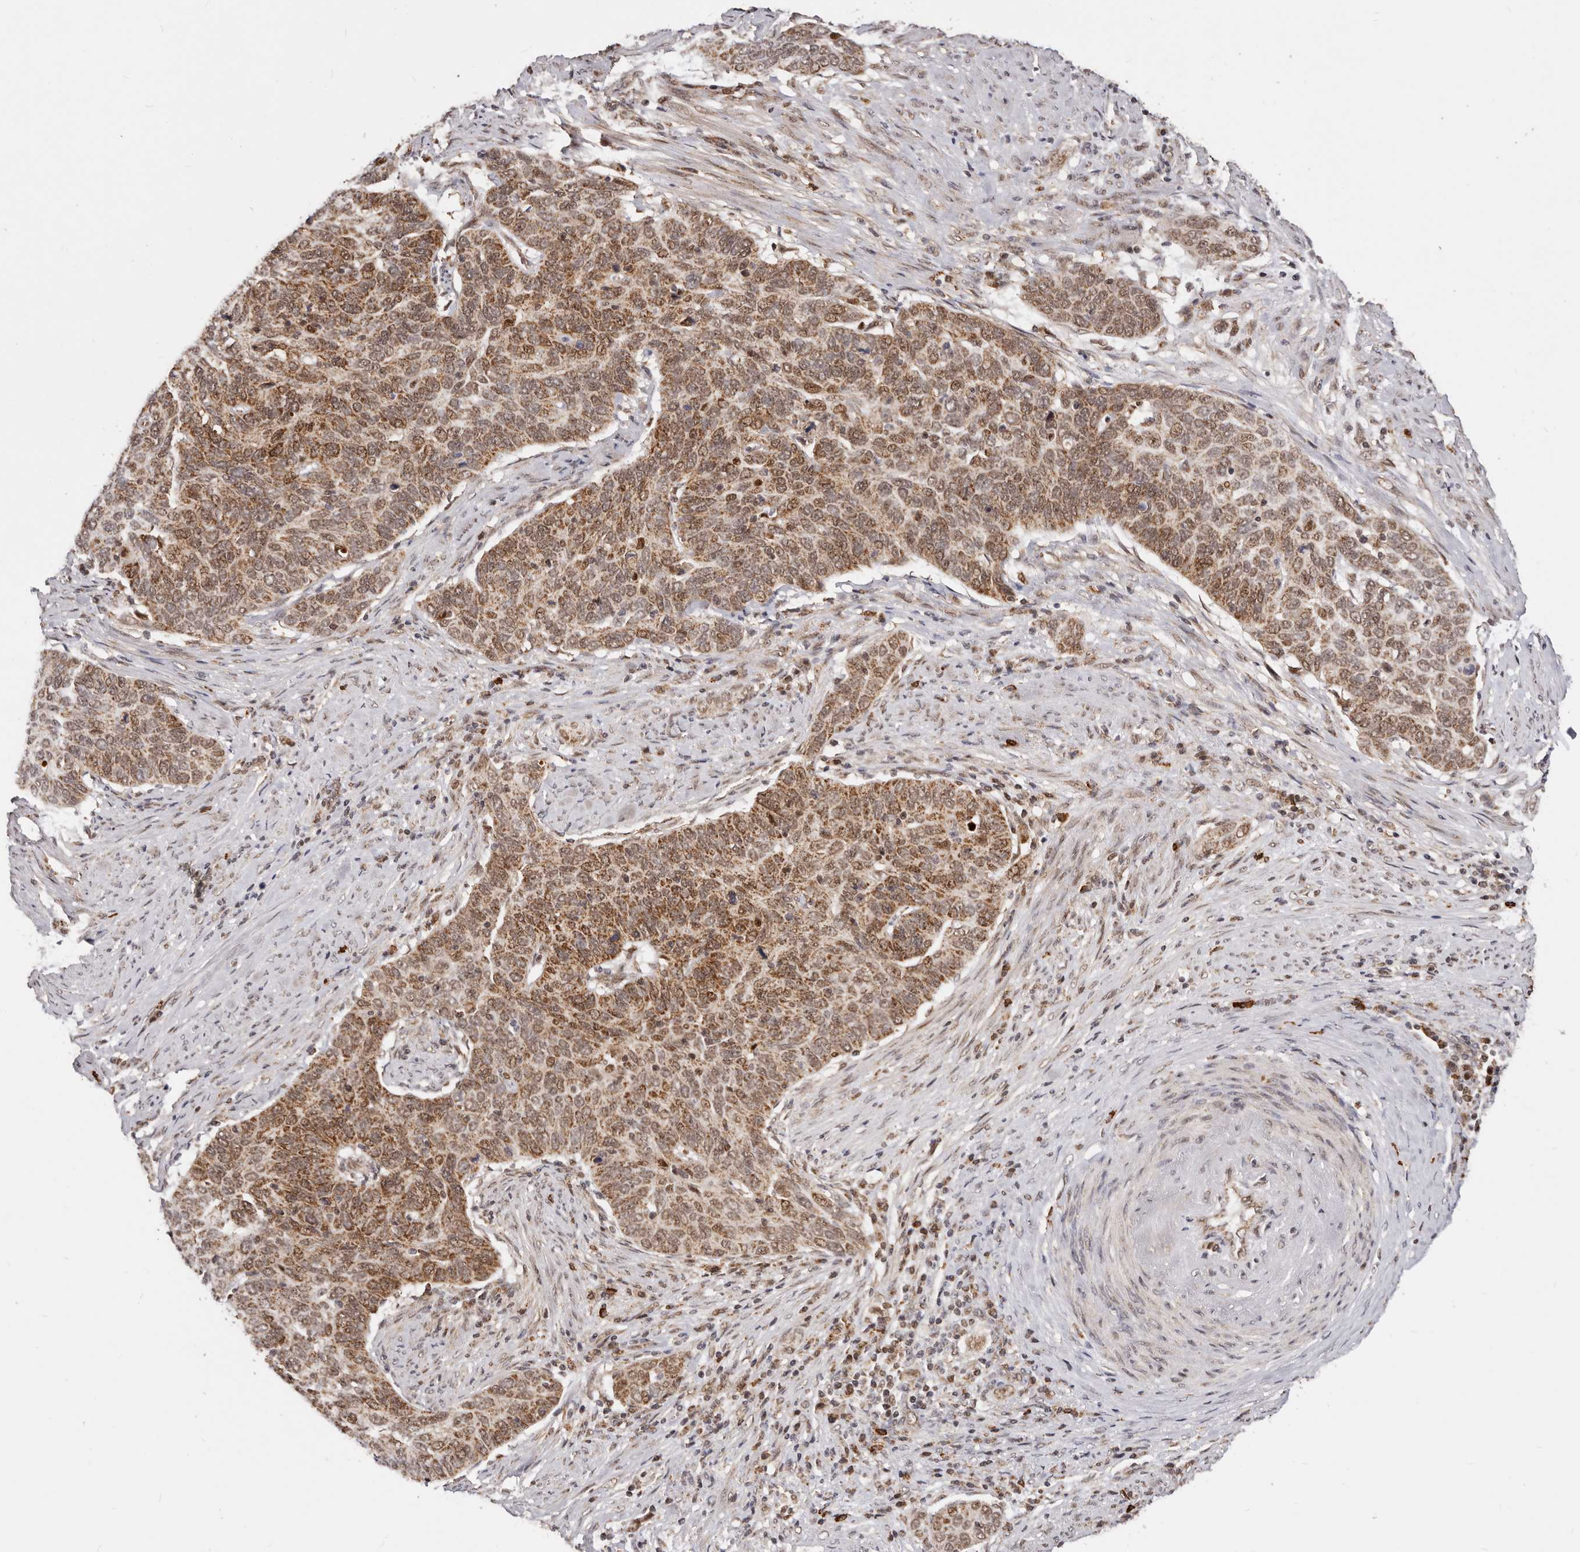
{"staining": {"intensity": "moderate", "quantity": ">75%", "location": "cytoplasmic/membranous,nuclear"}, "tissue": "cervical cancer", "cell_type": "Tumor cells", "image_type": "cancer", "snomed": [{"axis": "morphology", "description": "Squamous cell carcinoma, NOS"}, {"axis": "topography", "description": "Cervix"}], "caption": "Human cervical squamous cell carcinoma stained with a brown dye reveals moderate cytoplasmic/membranous and nuclear positive positivity in approximately >75% of tumor cells.", "gene": "SEC14L1", "patient": {"sex": "female", "age": 60}}